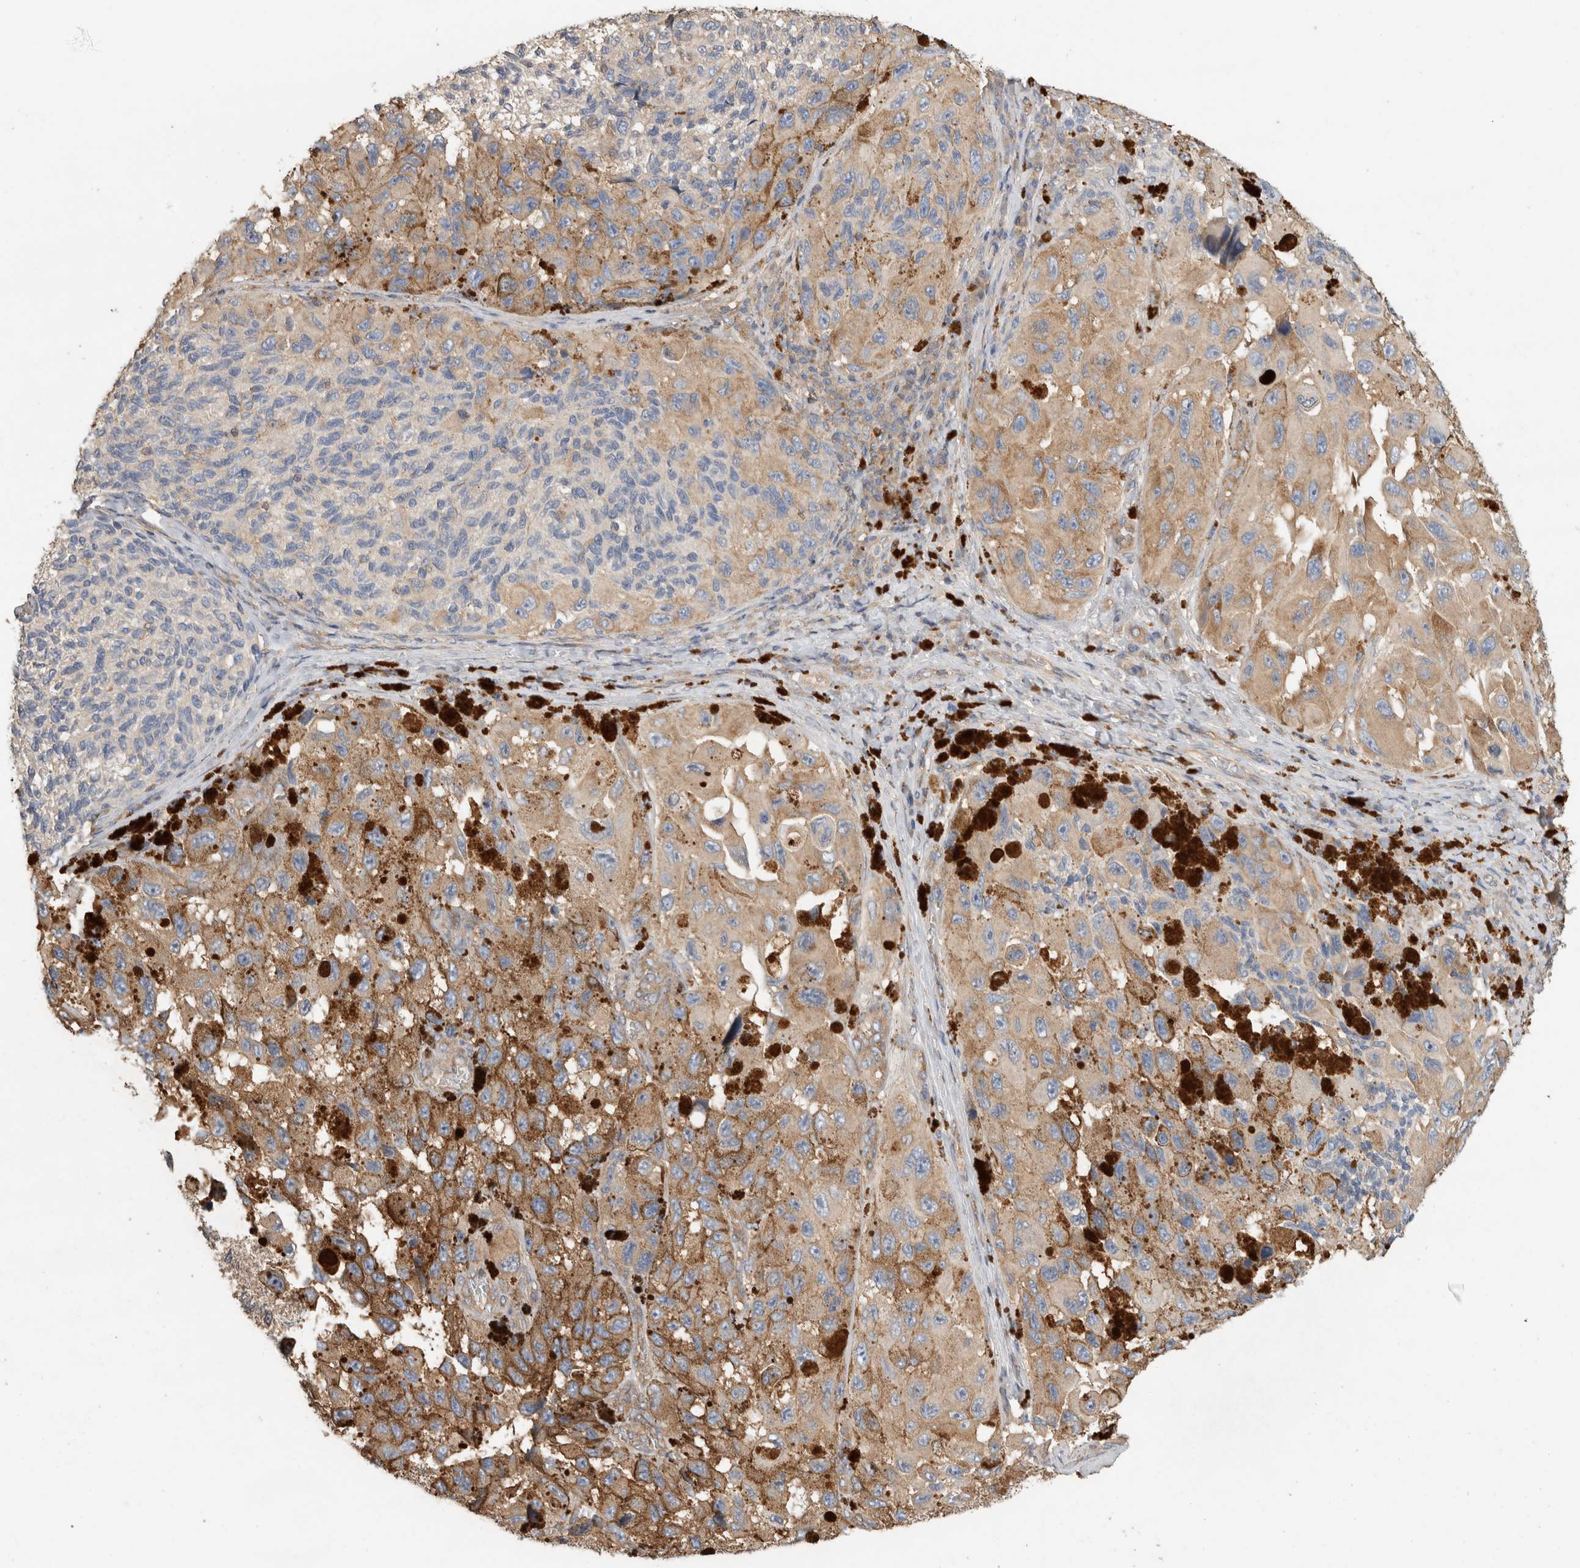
{"staining": {"intensity": "moderate", "quantity": ">75%", "location": "cytoplasmic/membranous"}, "tissue": "melanoma", "cell_type": "Tumor cells", "image_type": "cancer", "snomed": [{"axis": "morphology", "description": "Malignant melanoma, NOS"}, {"axis": "topography", "description": "Skin"}], "caption": "This photomicrograph exhibits immunohistochemistry (IHC) staining of melanoma, with medium moderate cytoplasmic/membranous staining in about >75% of tumor cells.", "gene": "EIF4G3", "patient": {"sex": "female", "age": 73}}